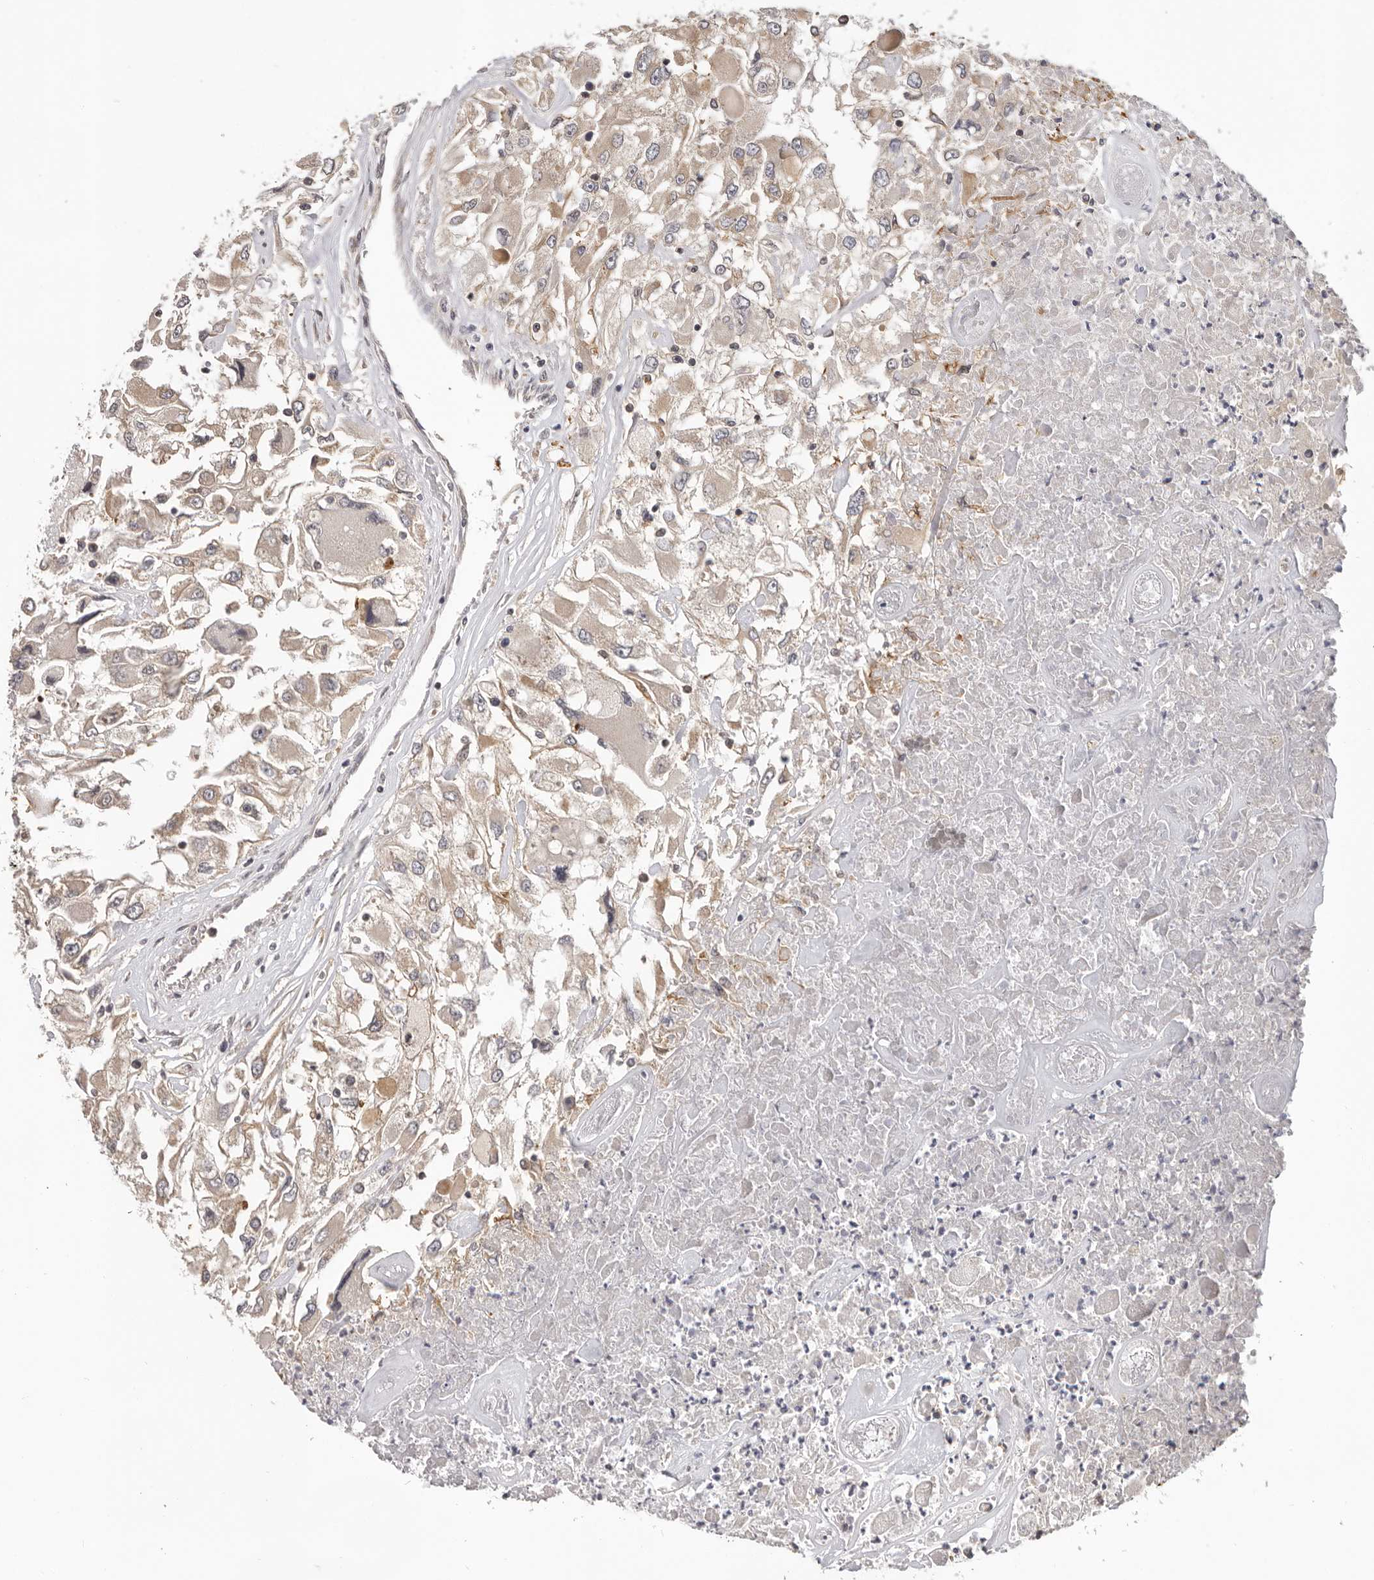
{"staining": {"intensity": "weak", "quantity": ">75%", "location": "cytoplasmic/membranous"}, "tissue": "renal cancer", "cell_type": "Tumor cells", "image_type": "cancer", "snomed": [{"axis": "morphology", "description": "Adenocarcinoma, NOS"}, {"axis": "topography", "description": "Kidney"}], "caption": "Human renal cancer stained for a protein (brown) demonstrates weak cytoplasmic/membranous positive expression in approximately >75% of tumor cells.", "gene": "PPP1R42", "patient": {"sex": "female", "age": 52}}